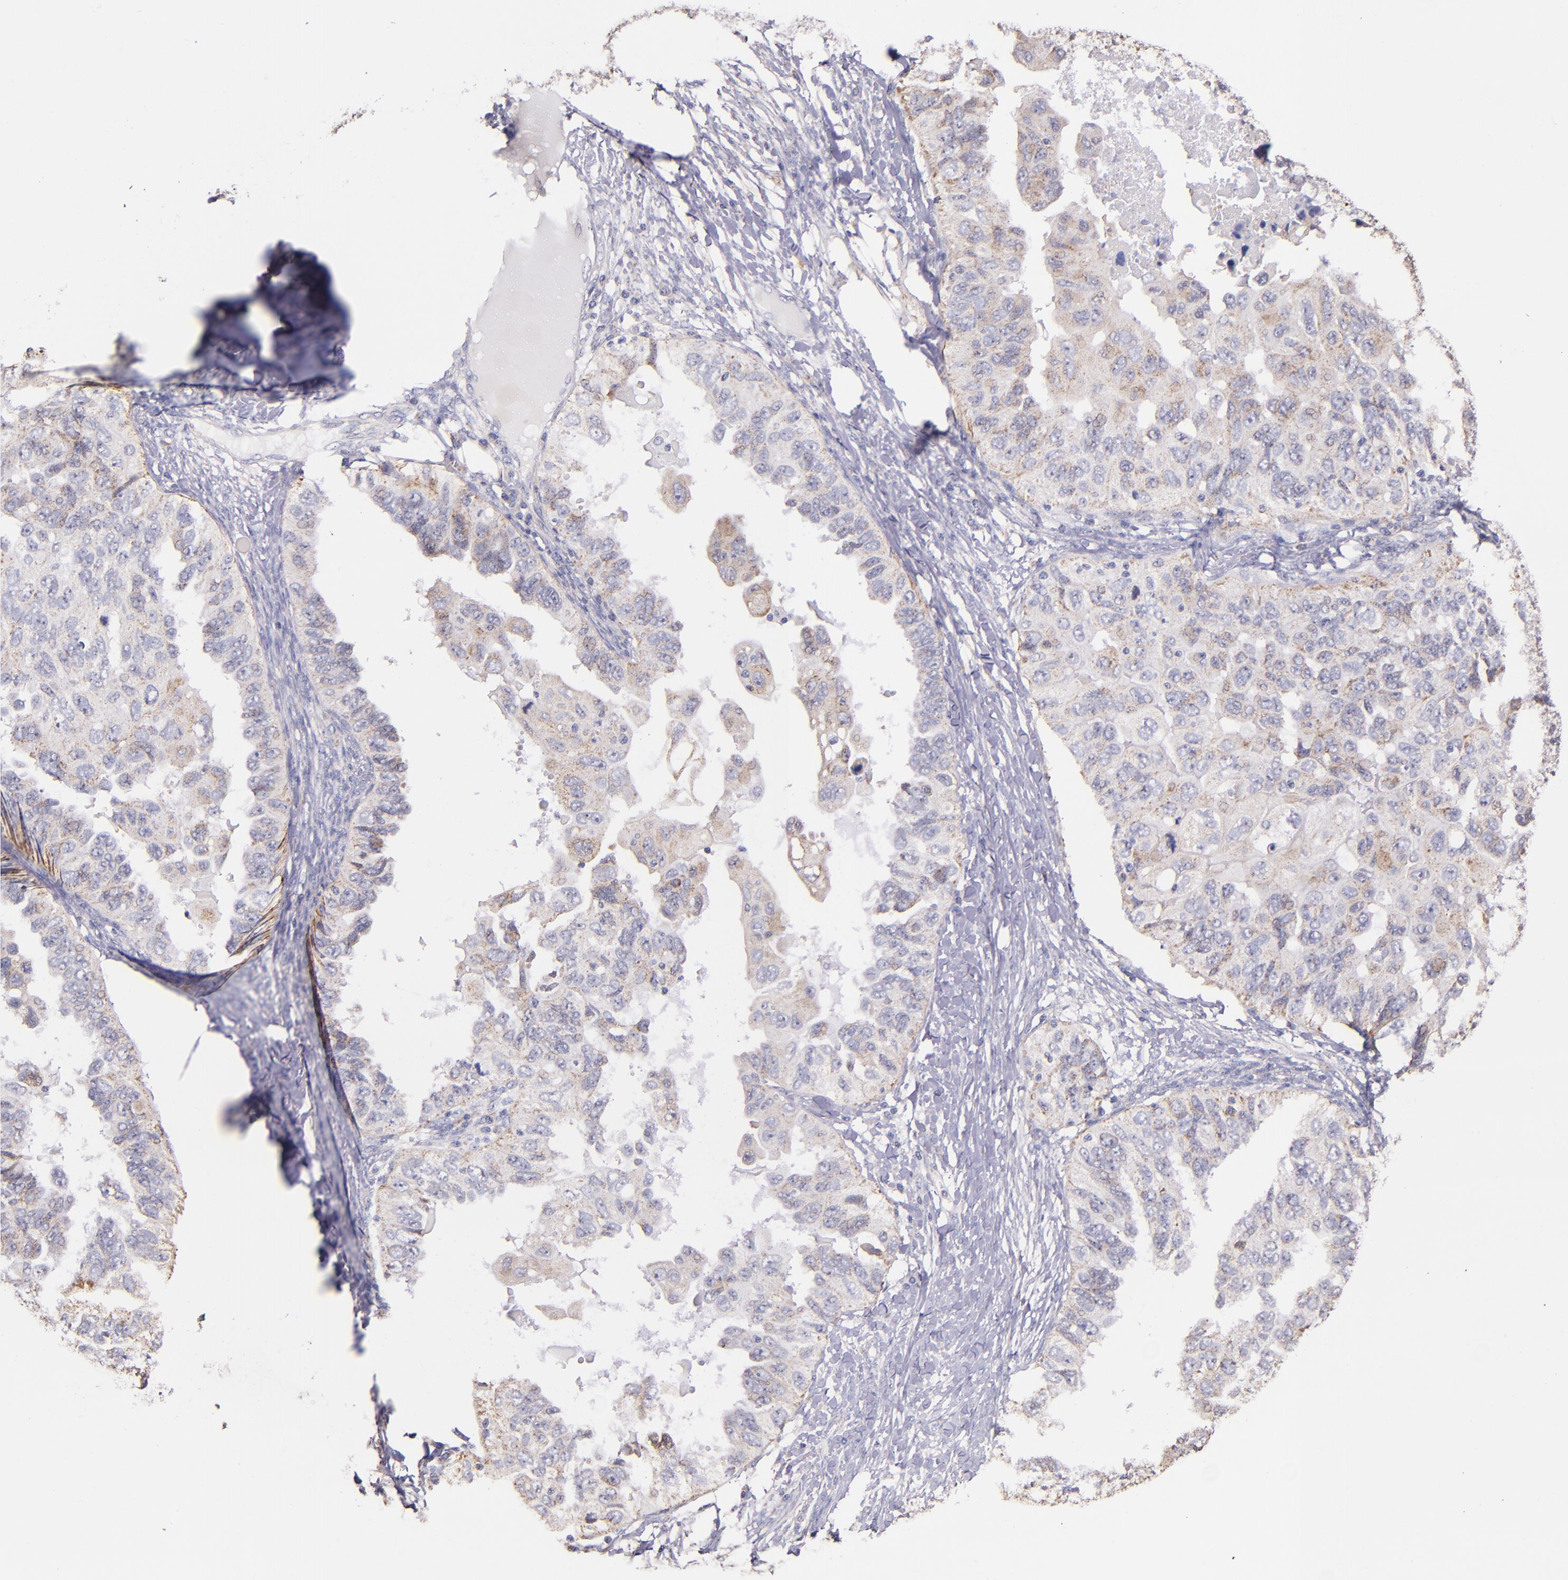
{"staining": {"intensity": "weak", "quantity": "25%-75%", "location": "cytoplasmic/membranous"}, "tissue": "ovarian cancer", "cell_type": "Tumor cells", "image_type": "cancer", "snomed": [{"axis": "morphology", "description": "Cystadenocarcinoma, serous, NOS"}, {"axis": "topography", "description": "Ovary"}], "caption": "Weak cytoplasmic/membranous expression is seen in approximately 25%-75% of tumor cells in ovarian cancer (serous cystadenocarcinoma).", "gene": "SHC1", "patient": {"sex": "female", "age": 82}}